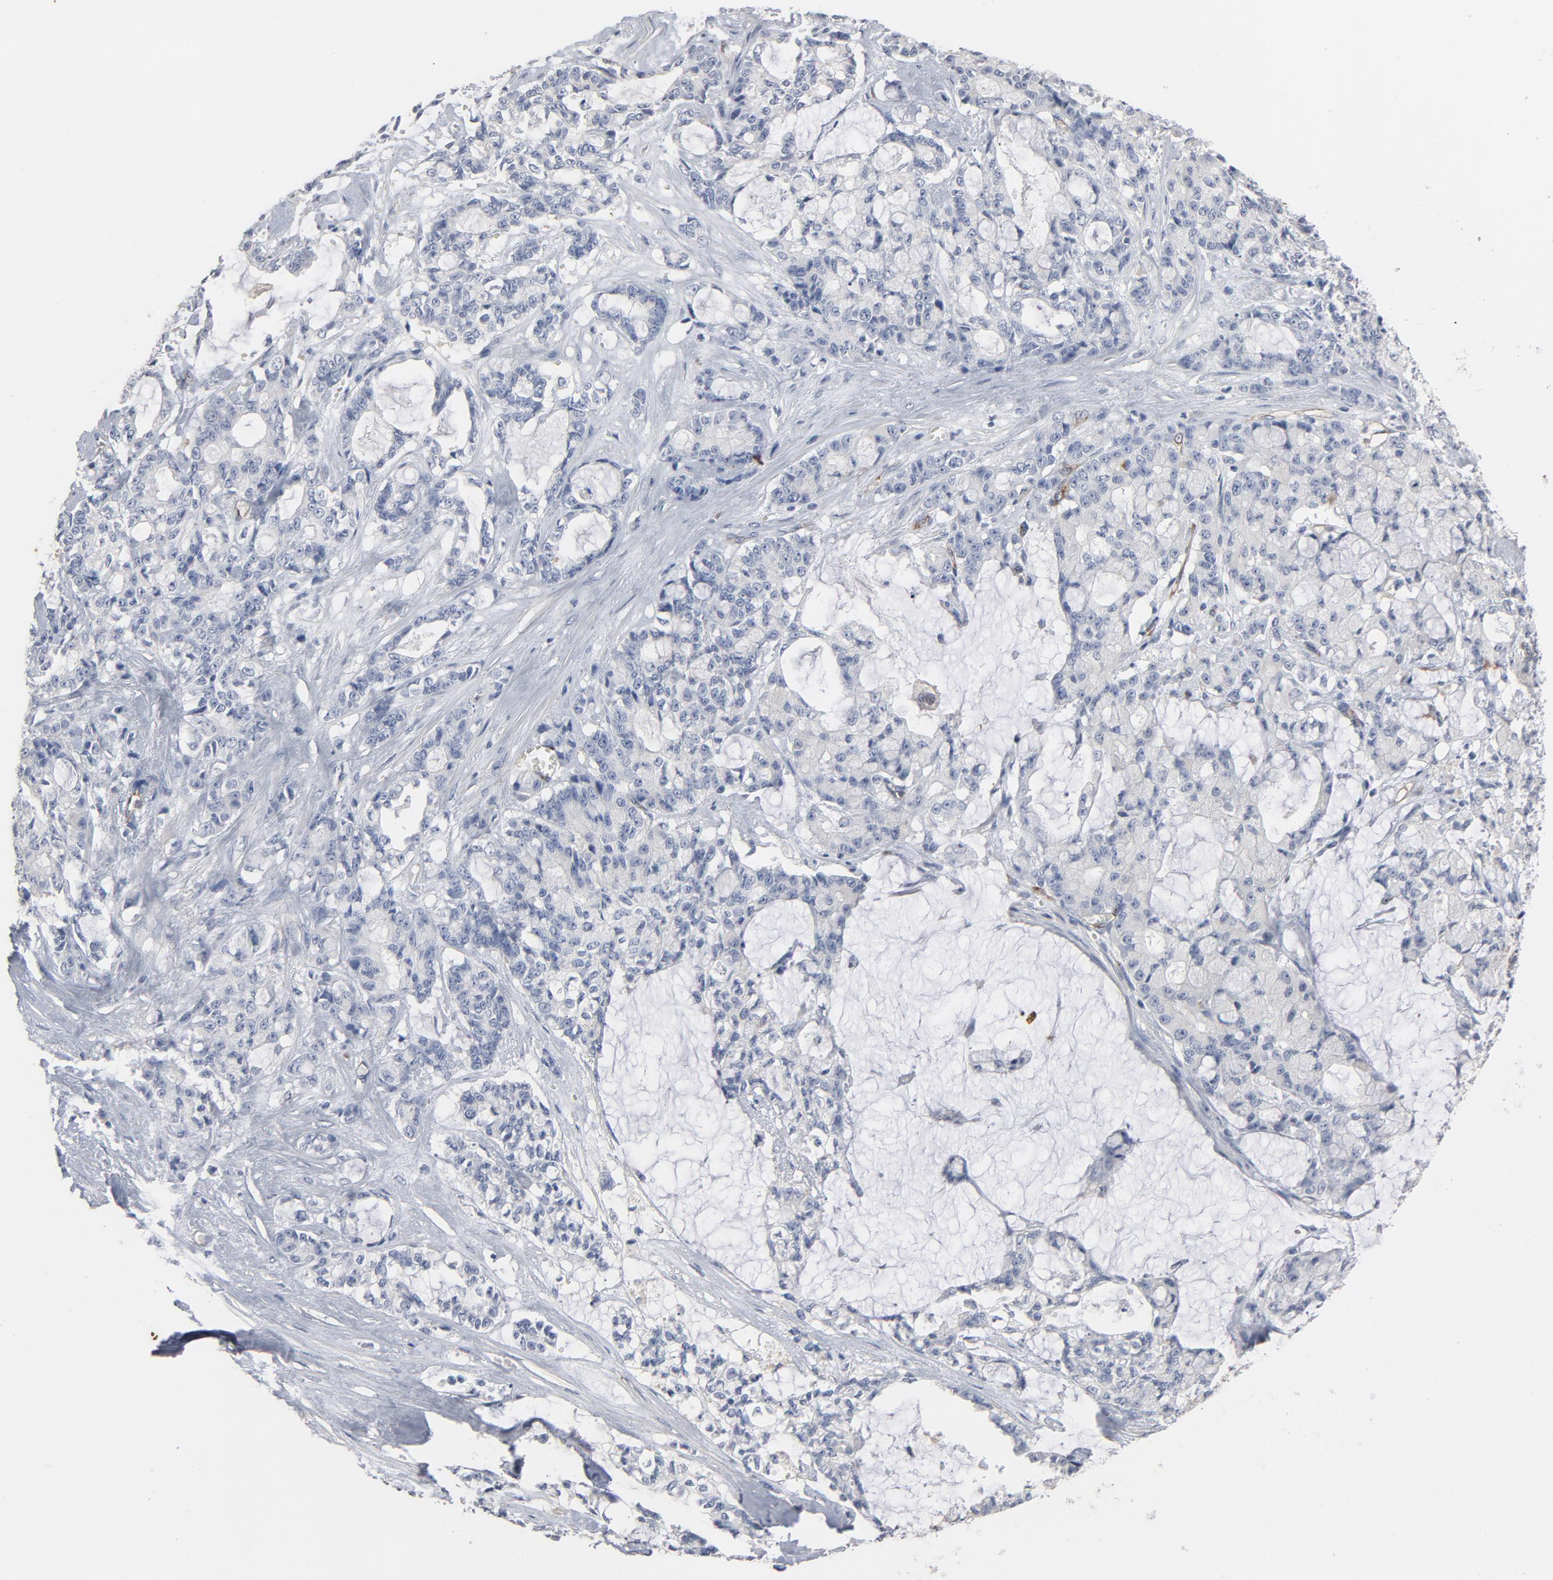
{"staining": {"intensity": "negative", "quantity": "none", "location": "none"}, "tissue": "pancreatic cancer", "cell_type": "Tumor cells", "image_type": "cancer", "snomed": [{"axis": "morphology", "description": "Adenocarcinoma, NOS"}, {"axis": "topography", "description": "Pancreas"}], "caption": "This micrograph is of pancreatic adenocarcinoma stained with immunohistochemistry (IHC) to label a protein in brown with the nuclei are counter-stained blue. There is no positivity in tumor cells.", "gene": "KDR", "patient": {"sex": "female", "age": 73}}